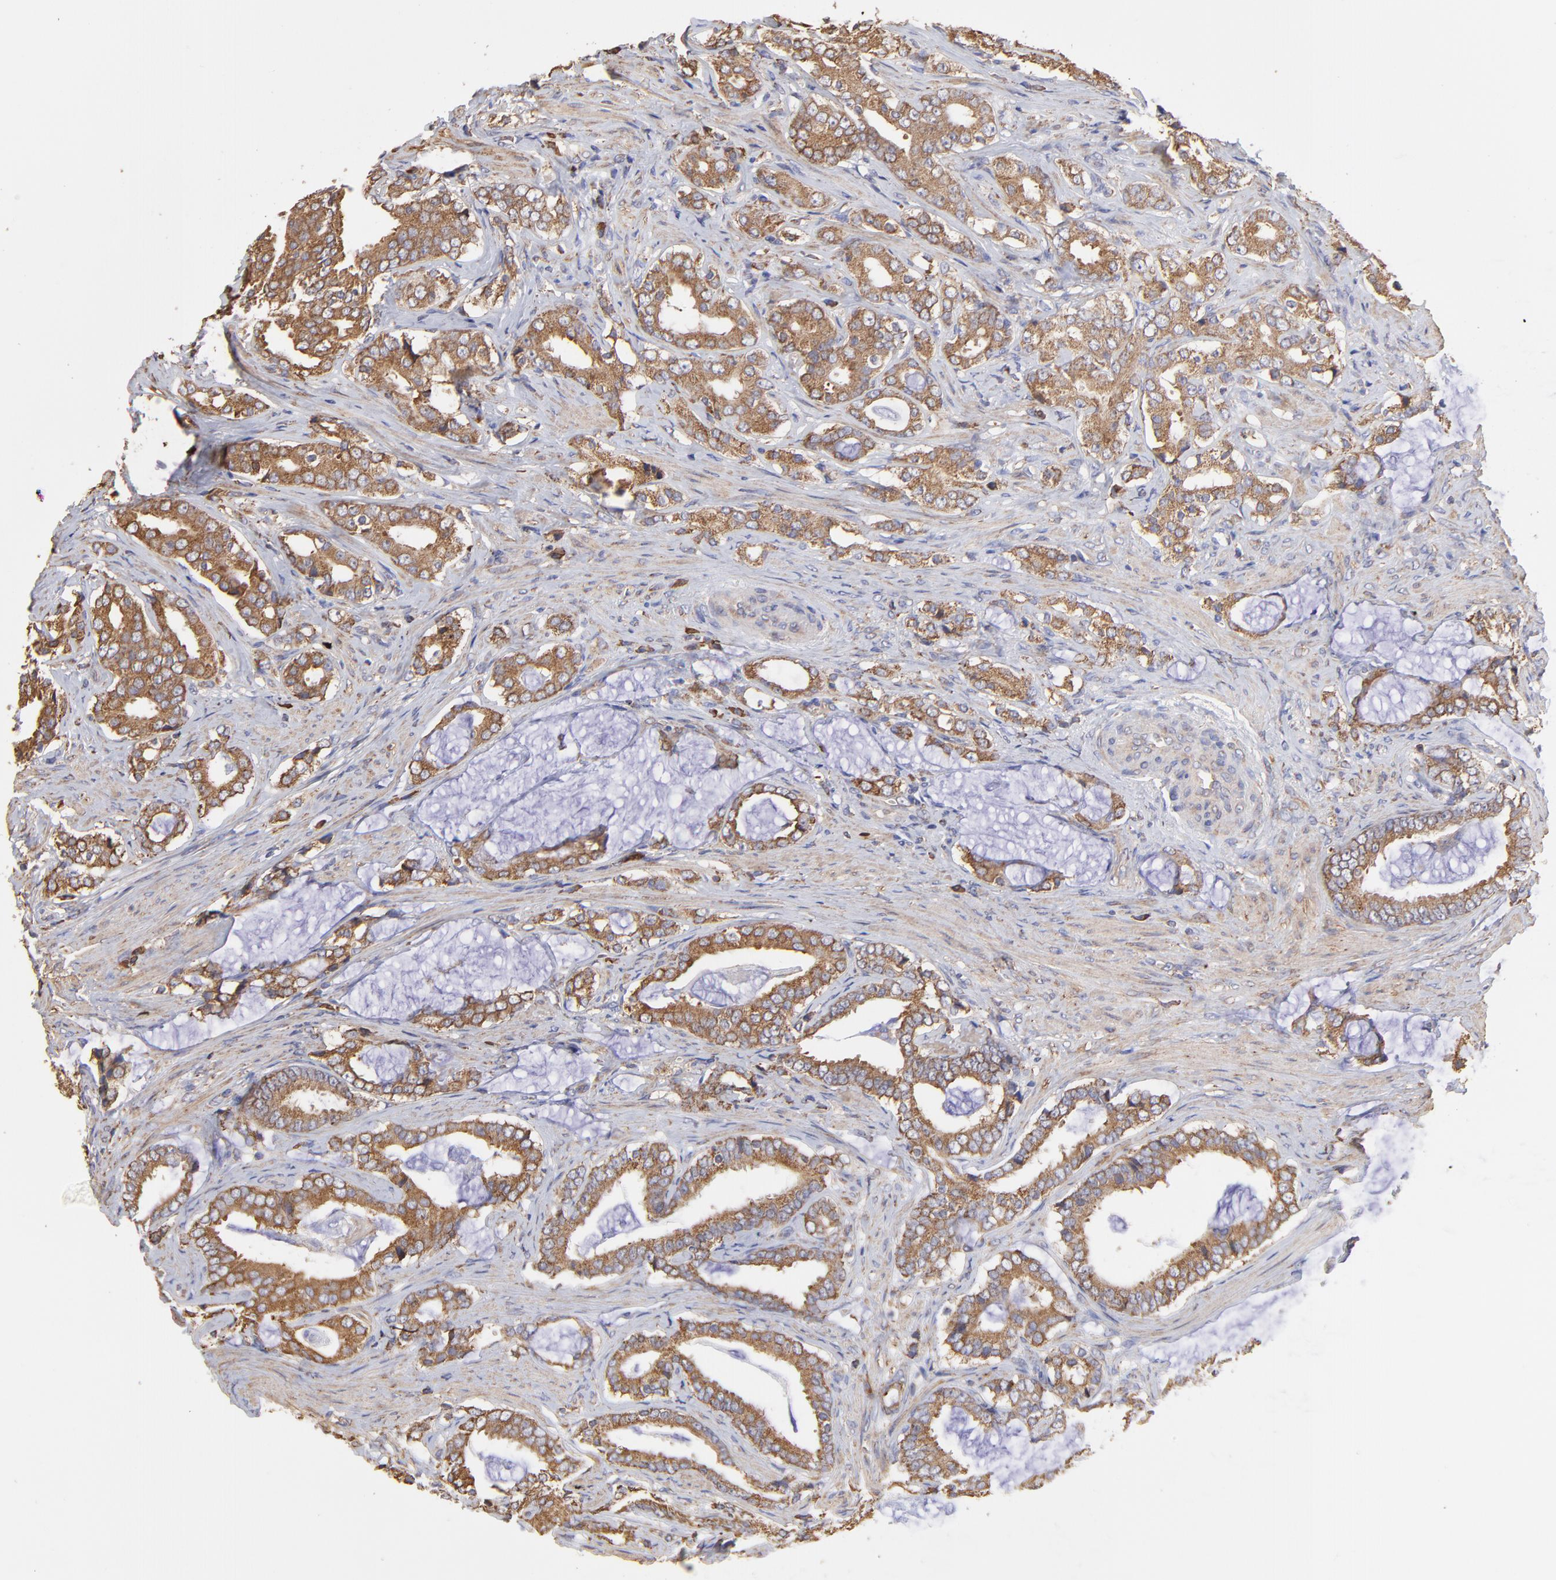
{"staining": {"intensity": "moderate", "quantity": ">75%", "location": "cytoplasmic/membranous"}, "tissue": "prostate cancer", "cell_type": "Tumor cells", "image_type": "cancer", "snomed": [{"axis": "morphology", "description": "Adenocarcinoma, Low grade"}, {"axis": "topography", "description": "Prostate"}], "caption": "Adenocarcinoma (low-grade) (prostate) tissue exhibits moderate cytoplasmic/membranous positivity in about >75% of tumor cells, visualized by immunohistochemistry. The staining was performed using DAB, with brown indicating positive protein expression. Nuclei are stained blue with hematoxylin.", "gene": "PFKM", "patient": {"sex": "male", "age": 59}}